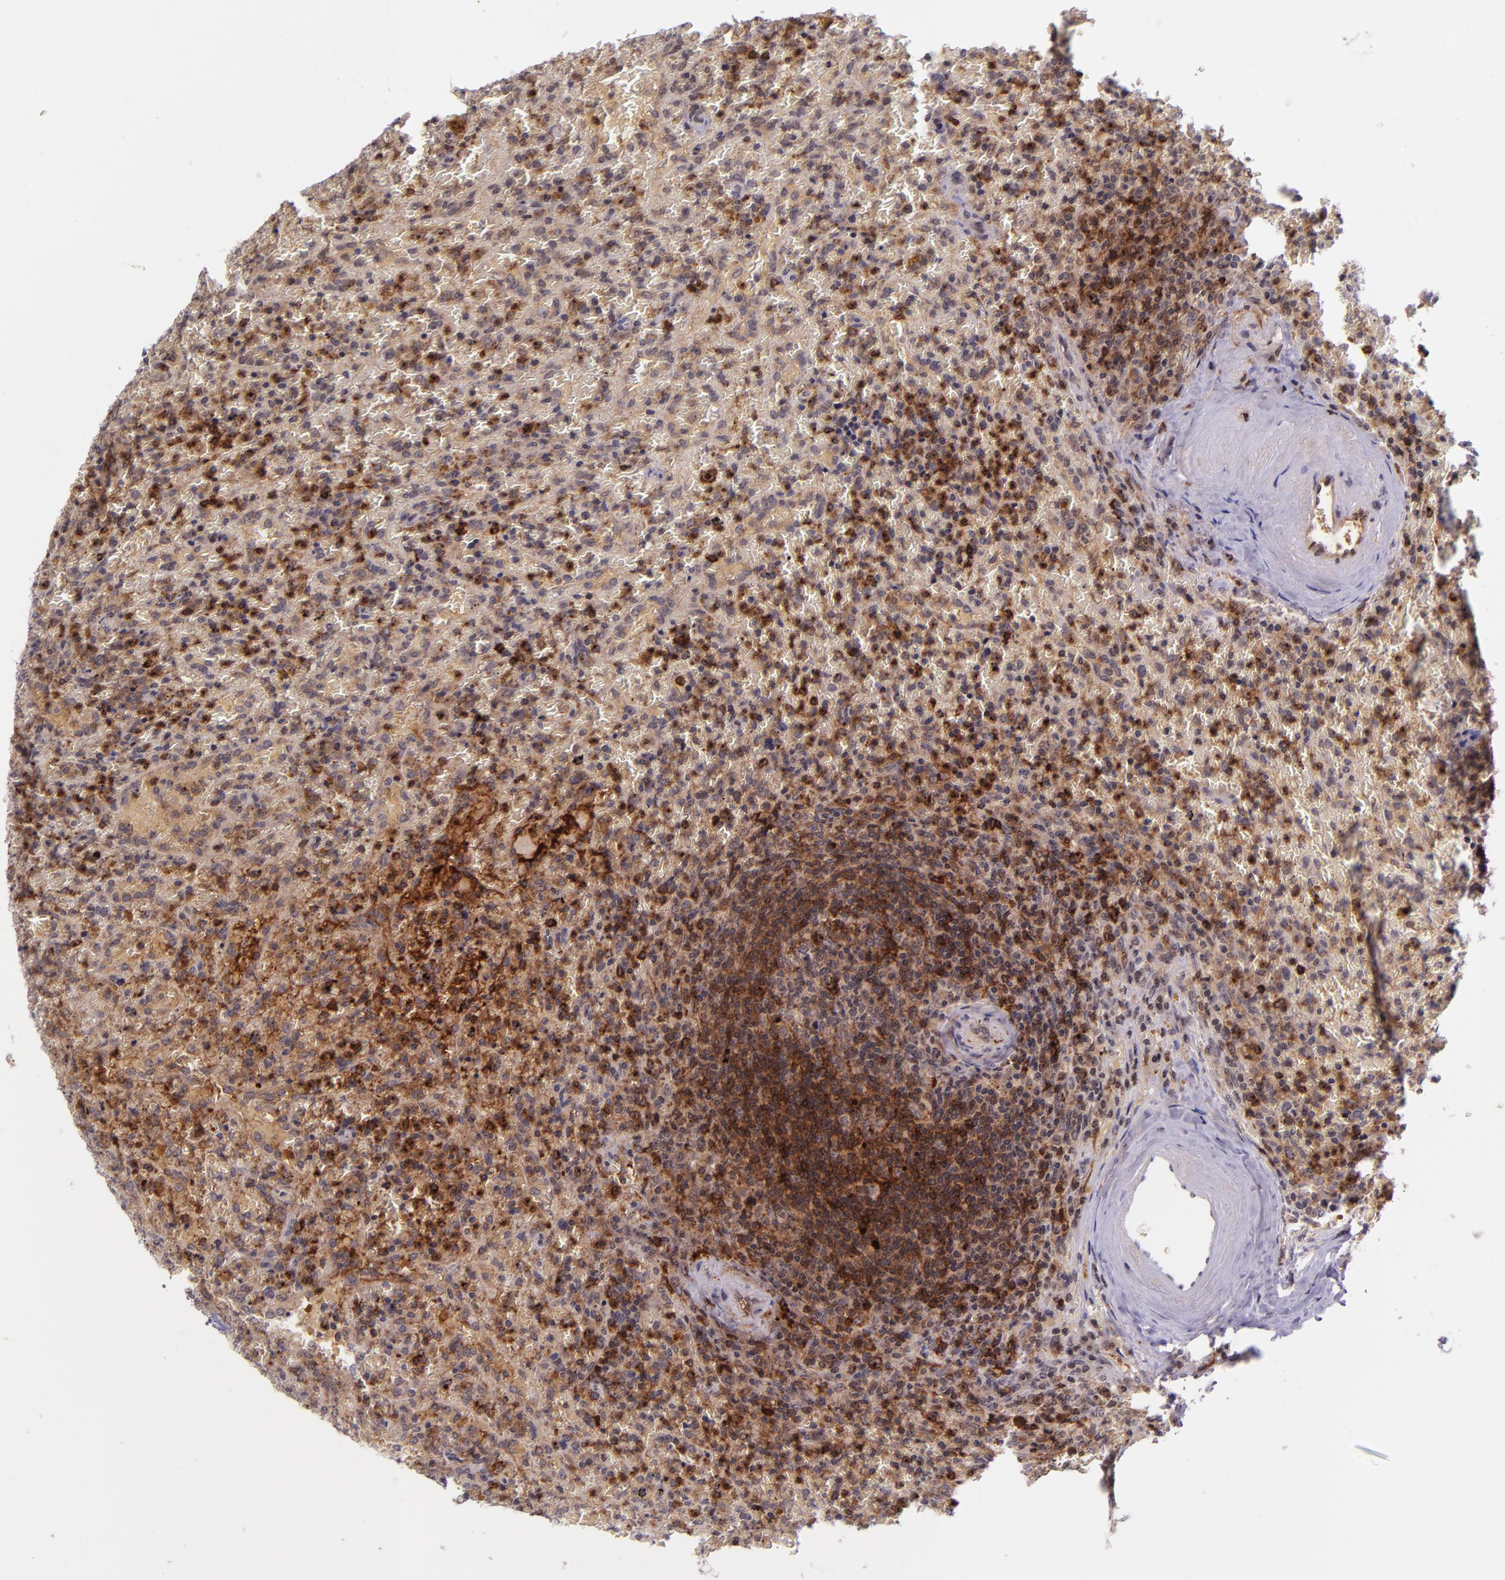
{"staining": {"intensity": "moderate", "quantity": ">75%", "location": "cytoplasmic/membranous"}, "tissue": "lymphoma", "cell_type": "Tumor cells", "image_type": "cancer", "snomed": [{"axis": "morphology", "description": "Malignant lymphoma, non-Hodgkin's type, High grade"}, {"axis": "topography", "description": "Spleen"}, {"axis": "topography", "description": "Lymph node"}], "caption": "An IHC histopathology image of neoplastic tissue is shown. Protein staining in brown highlights moderate cytoplasmic/membranous positivity in lymphoma within tumor cells.", "gene": "SELL", "patient": {"sex": "female", "age": 70}}